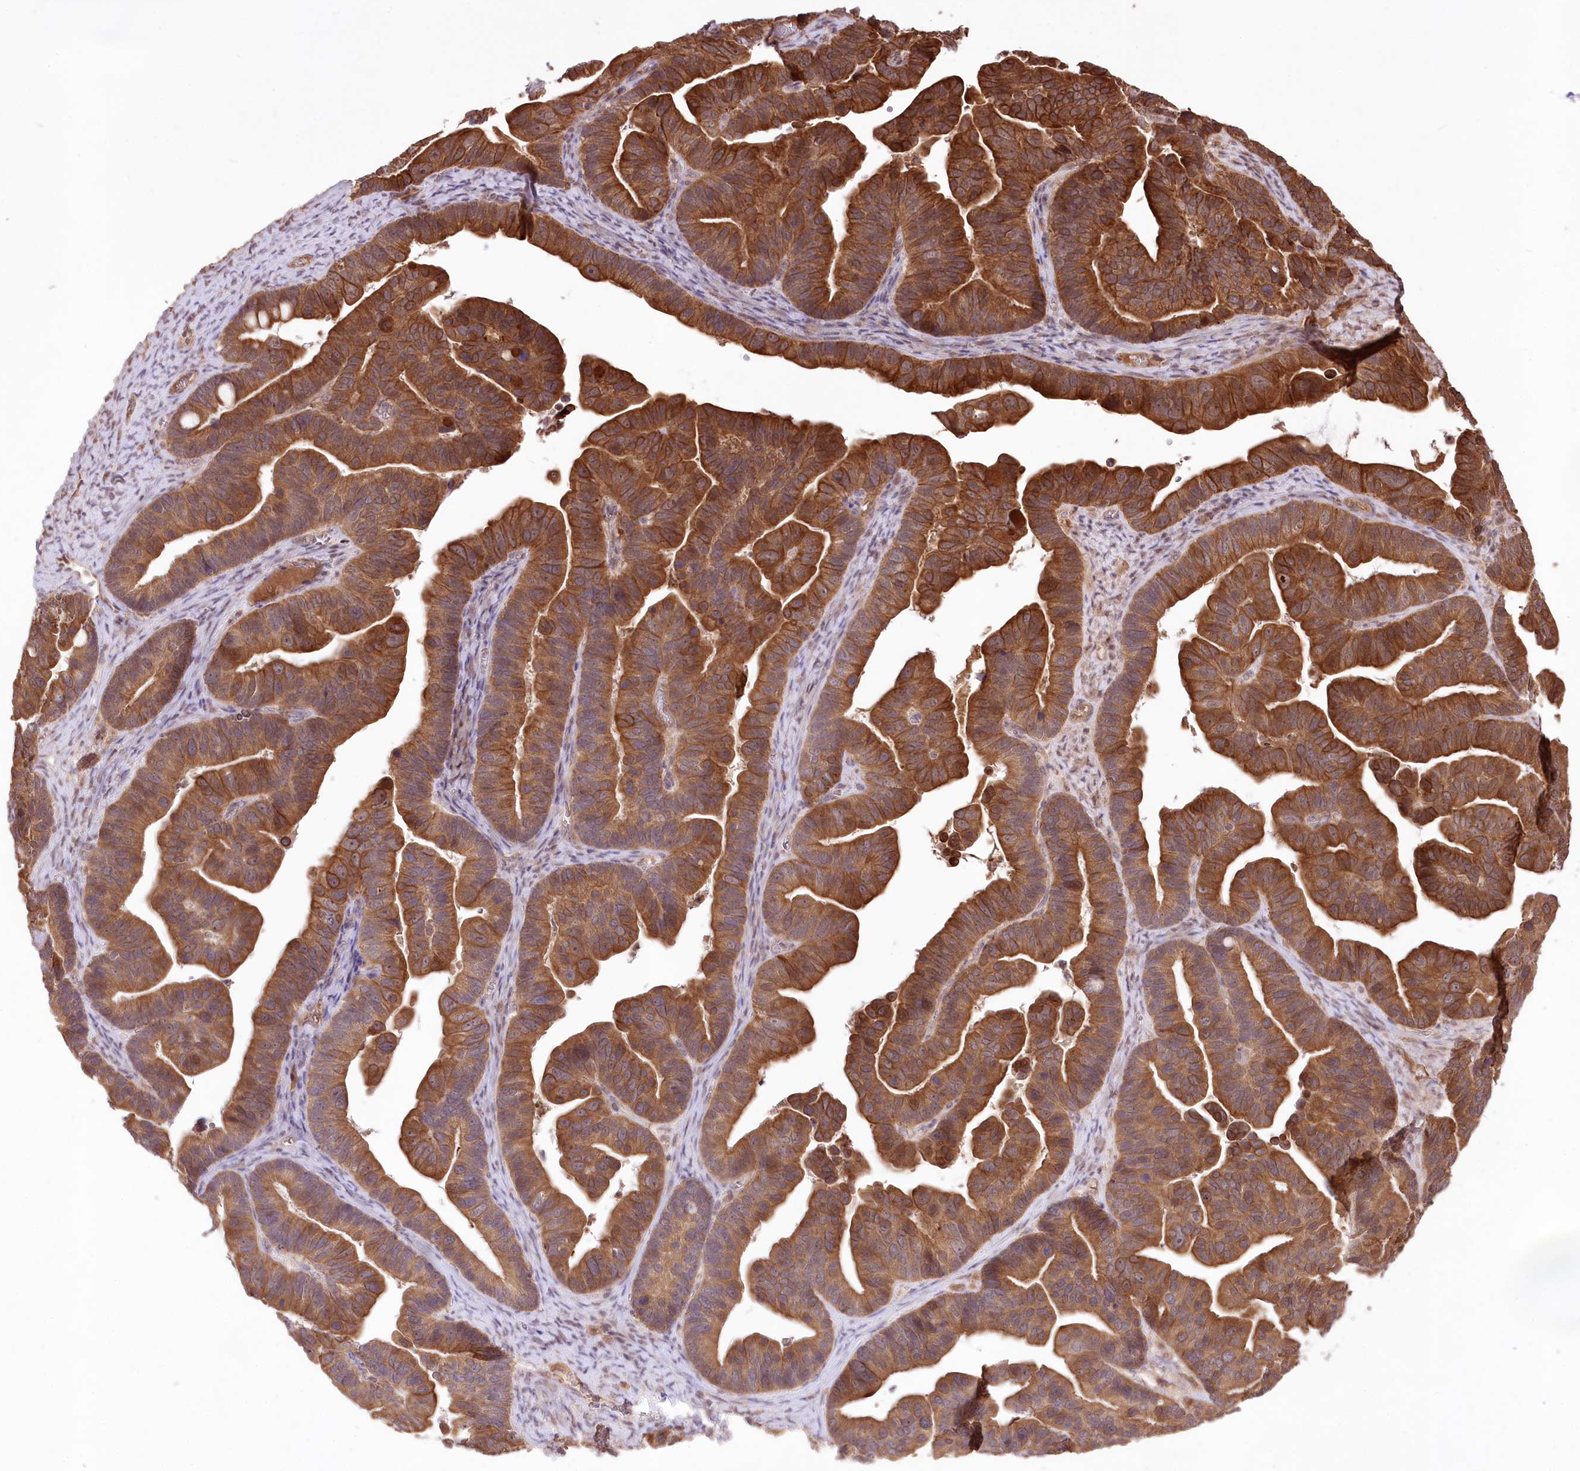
{"staining": {"intensity": "strong", "quantity": ">75%", "location": "cytoplasmic/membranous"}, "tissue": "ovarian cancer", "cell_type": "Tumor cells", "image_type": "cancer", "snomed": [{"axis": "morphology", "description": "Cystadenocarcinoma, serous, NOS"}, {"axis": "topography", "description": "Ovary"}], "caption": "This image displays immunohistochemistry (IHC) staining of human ovarian cancer (serous cystadenocarcinoma), with high strong cytoplasmic/membranous staining in approximately >75% of tumor cells.", "gene": "HELT", "patient": {"sex": "female", "age": 56}}